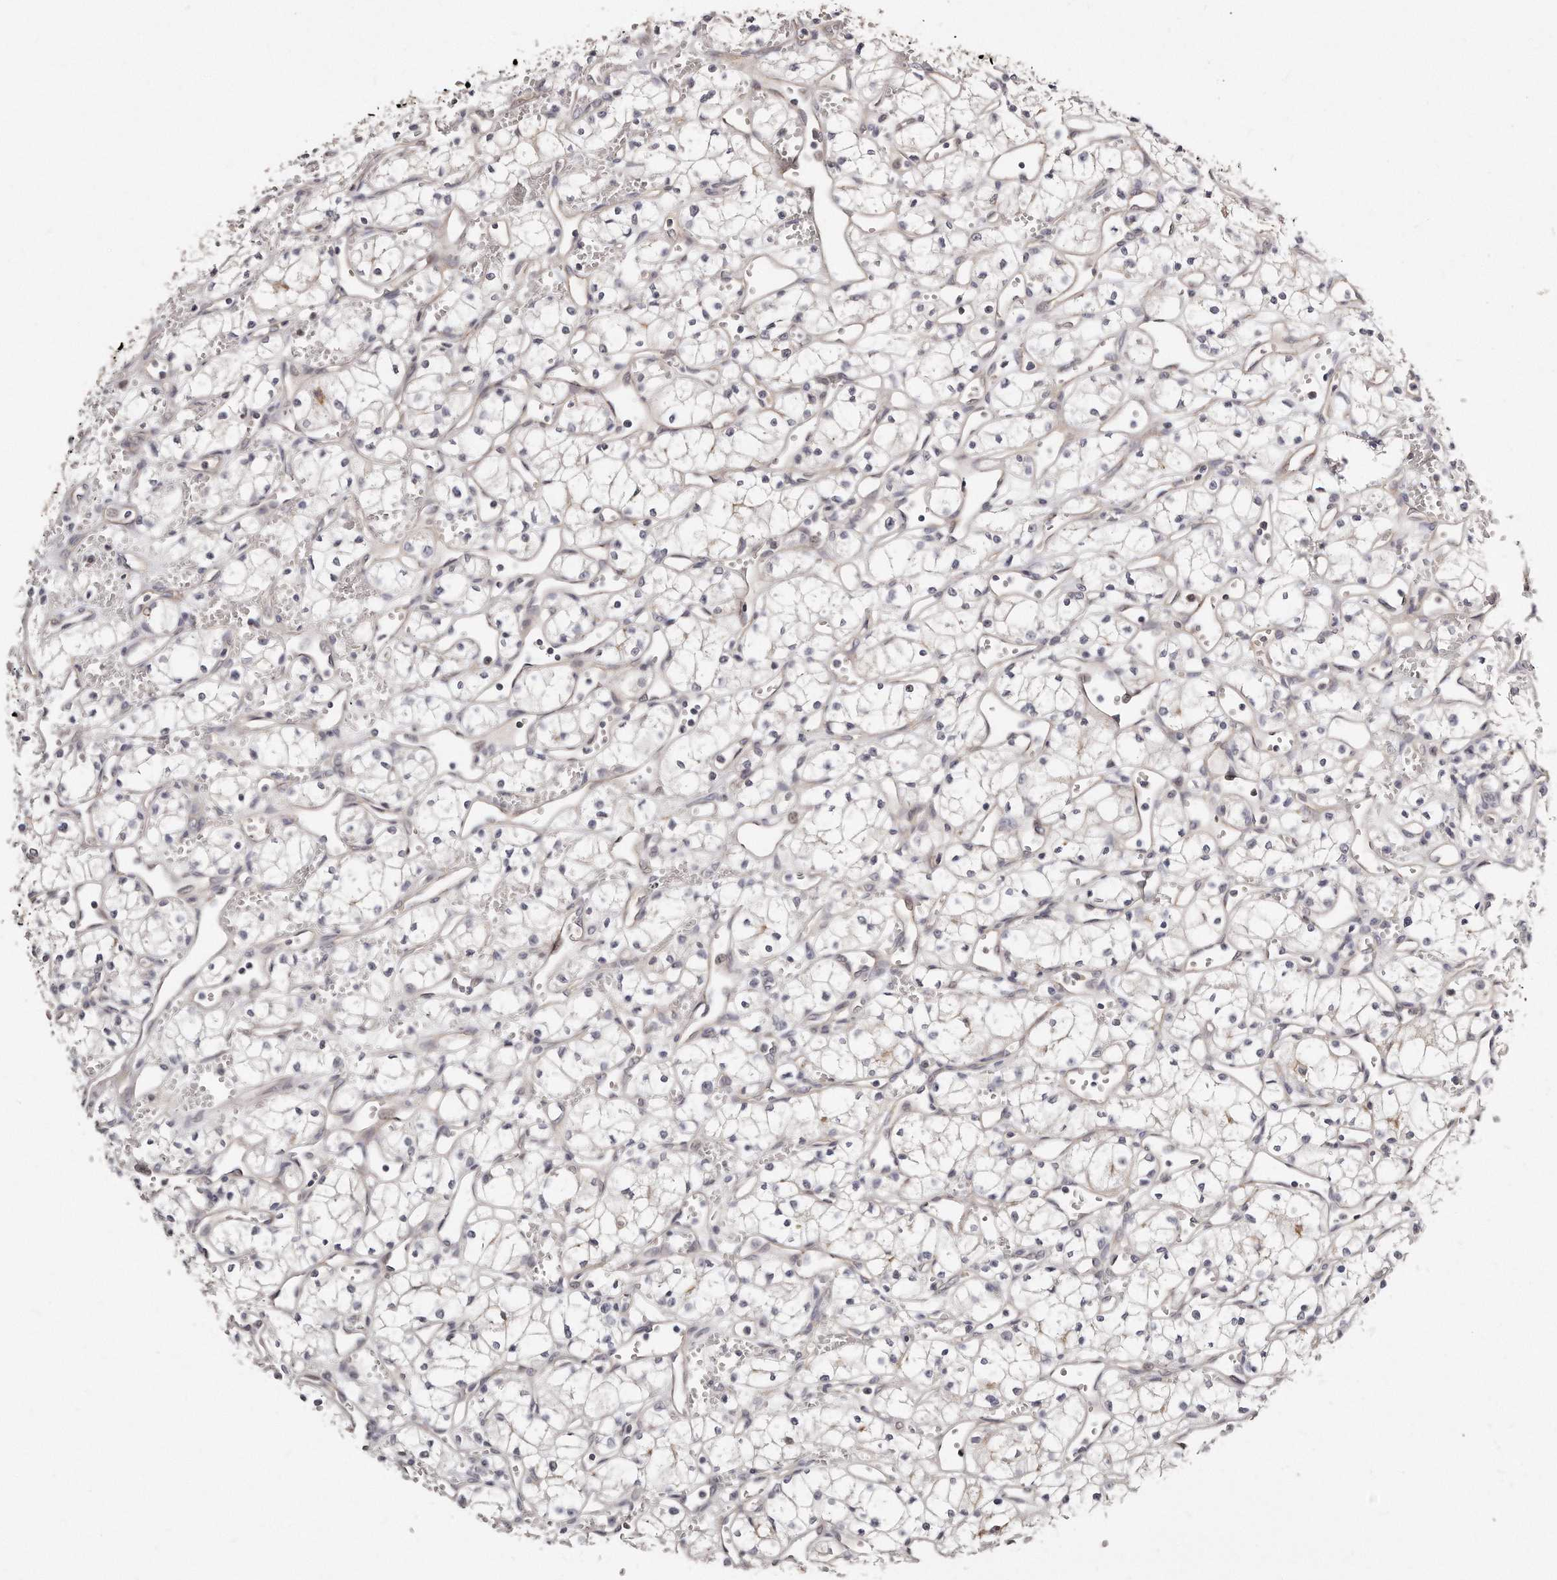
{"staining": {"intensity": "negative", "quantity": "none", "location": "none"}, "tissue": "renal cancer", "cell_type": "Tumor cells", "image_type": "cancer", "snomed": [{"axis": "morphology", "description": "Adenocarcinoma, NOS"}, {"axis": "topography", "description": "Kidney"}], "caption": "Tumor cells show no significant positivity in renal adenocarcinoma.", "gene": "CASZ1", "patient": {"sex": "male", "age": 59}}